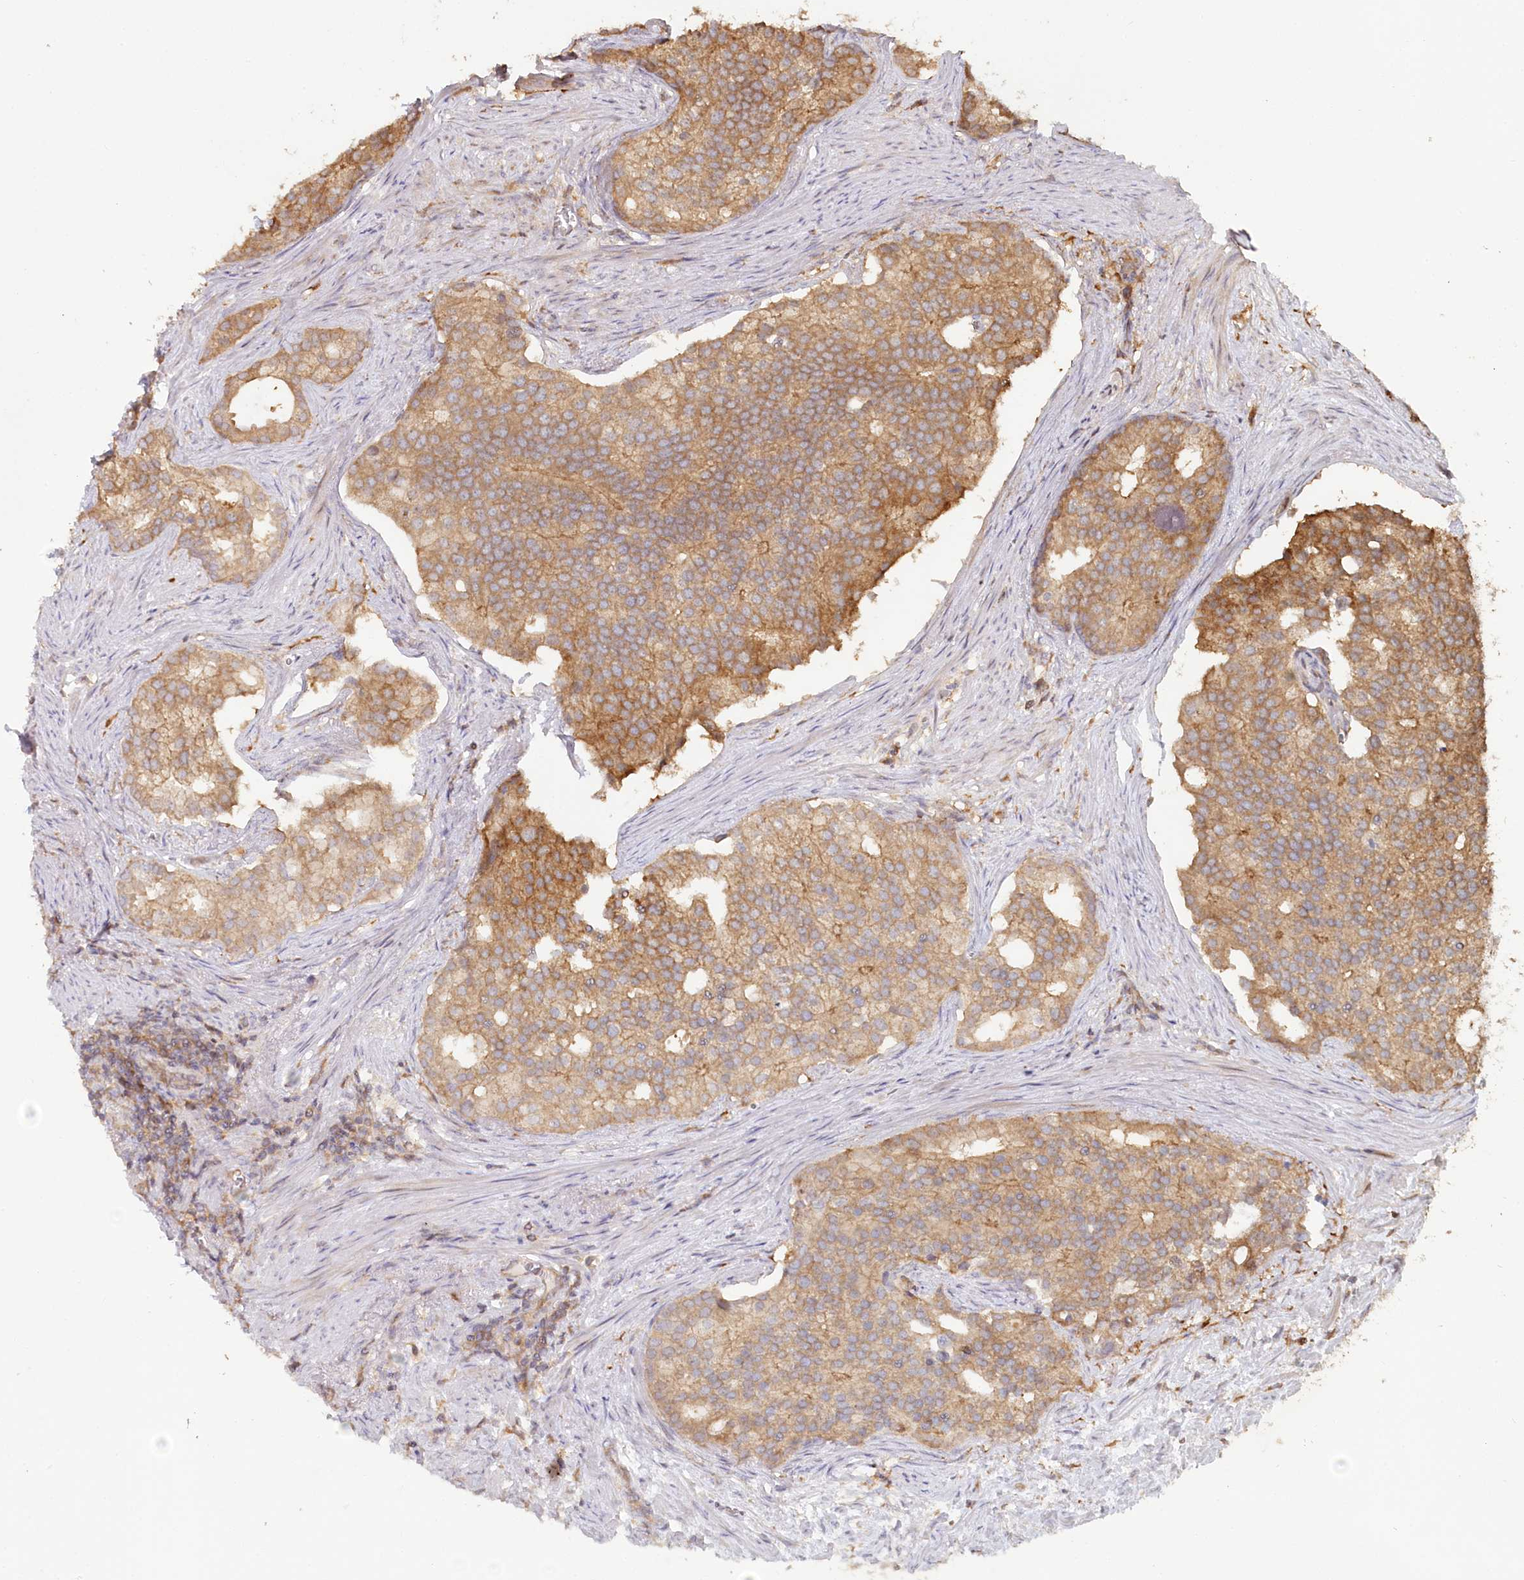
{"staining": {"intensity": "moderate", "quantity": ">75%", "location": "cytoplasmic/membranous"}, "tissue": "prostate cancer", "cell_type": "Tumor cells", "image_type": "cancer", "snomed": [{"axis": "morphology", "description": "Adenocarcinoma, Low grade"}, {"axis": "topography", "description": "Prostate"}], "caption": "A histopathology image showing moderate cytoplasmic/membranous expression in about >75% of tumor cells in prostate cancer (adenocarcinoma (low-grade)), as visualized by brown immunohistochemical staining.", "gene": "HAL", "patient": {"sex": "male", "age": 71}}